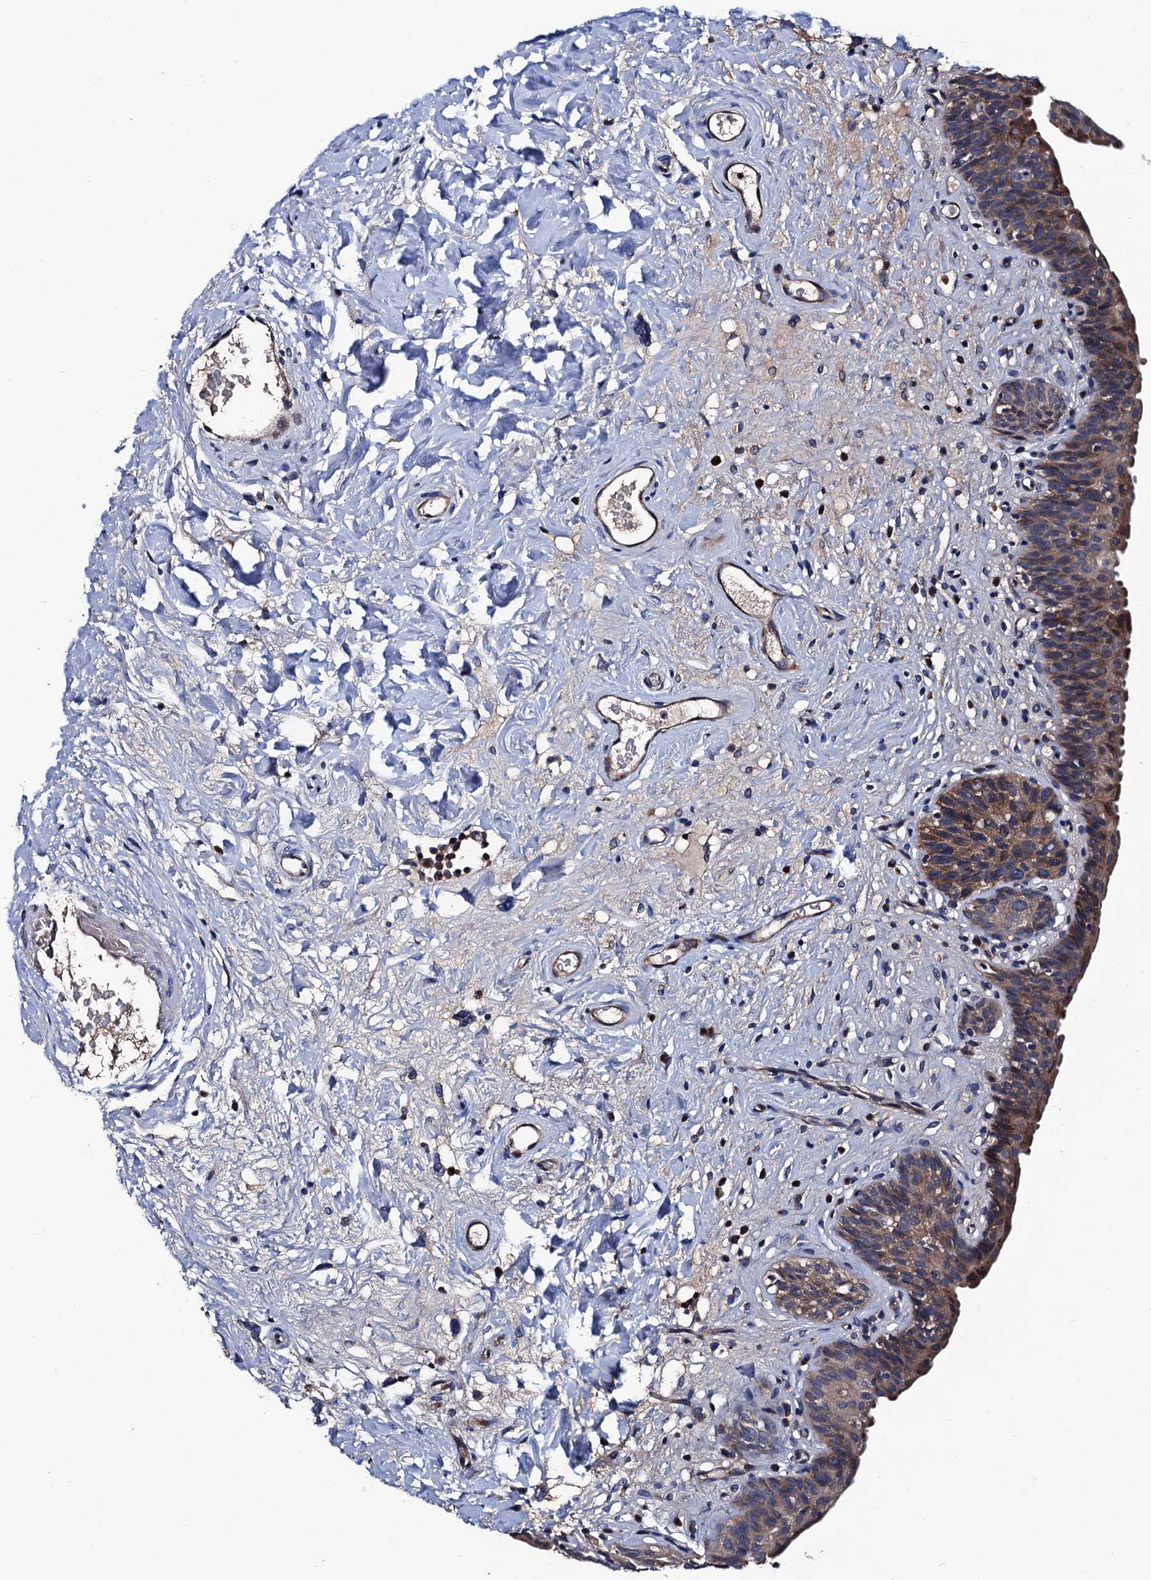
{"staining": {"intensity": "moderate", "quantity": ">75%", "location": "cytoplasmic/membranous"}, "tissue": "urinary bladder", "cell_type": "Urothelial cells", "image_type": "normal", "snomed": [{"axis": "morphology", "description": "Normal tissue, NOS"}, {"axis": "topography", "description": "Urinary bladder"}], "caption": "IHC staining of normal urinary bladder, which shows medium levels of moderate cytoplasmic/membranous expression in approximately >75% of urothelial cells indicating moderate cytoplasmic/membranous protein expression. The staining was performed using DAB (3,3'-diaminobenzidine) (brown) for protein detection and nuclei were counterstained in hematoxylin (blue).", "gene": "TRMT112", "patient": {"sex": "male", "age": 83}}